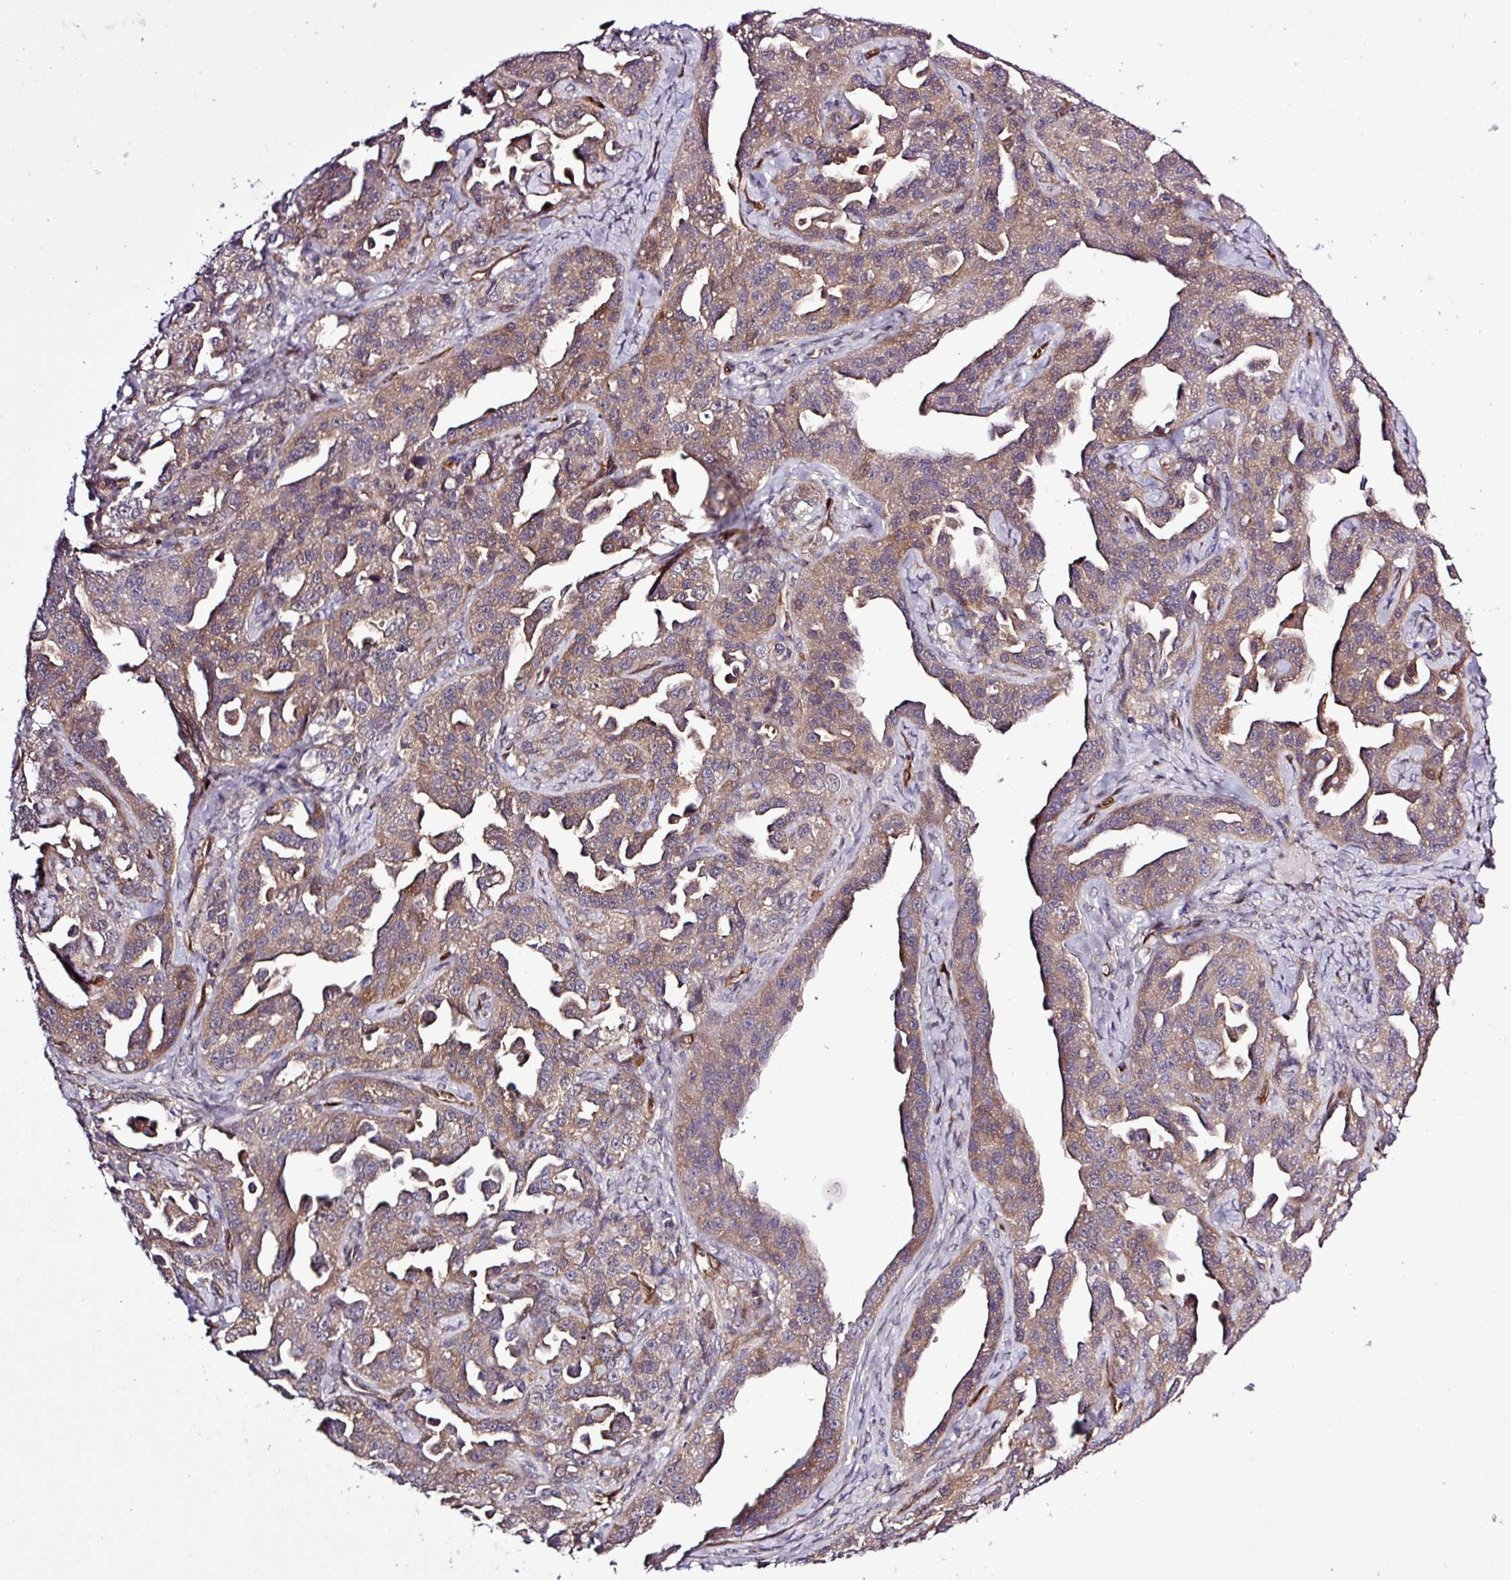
{"staining": {"intensity": "moderate", "quantity": ">75%", "location": "cytoplasmic/membranous"}, "tissue": "ovarian cancer", "cell_type": "Tumor cells", "image_type": "cancer", "snomed": [{"axis": "morphology", "description": "Cystadenocarcinoma, serous, NOS"}, {"axis": "topography", "description": "Ovary"}], "caption": "Ovarian cancer tissue demonstrates moderate cytoplasmic/membranous expression in approximately >75% of tumor cells, visualized by immunohistochemistry.", "gene": "CARHSP1", "patient": {"sex": "female", "age": 75}}